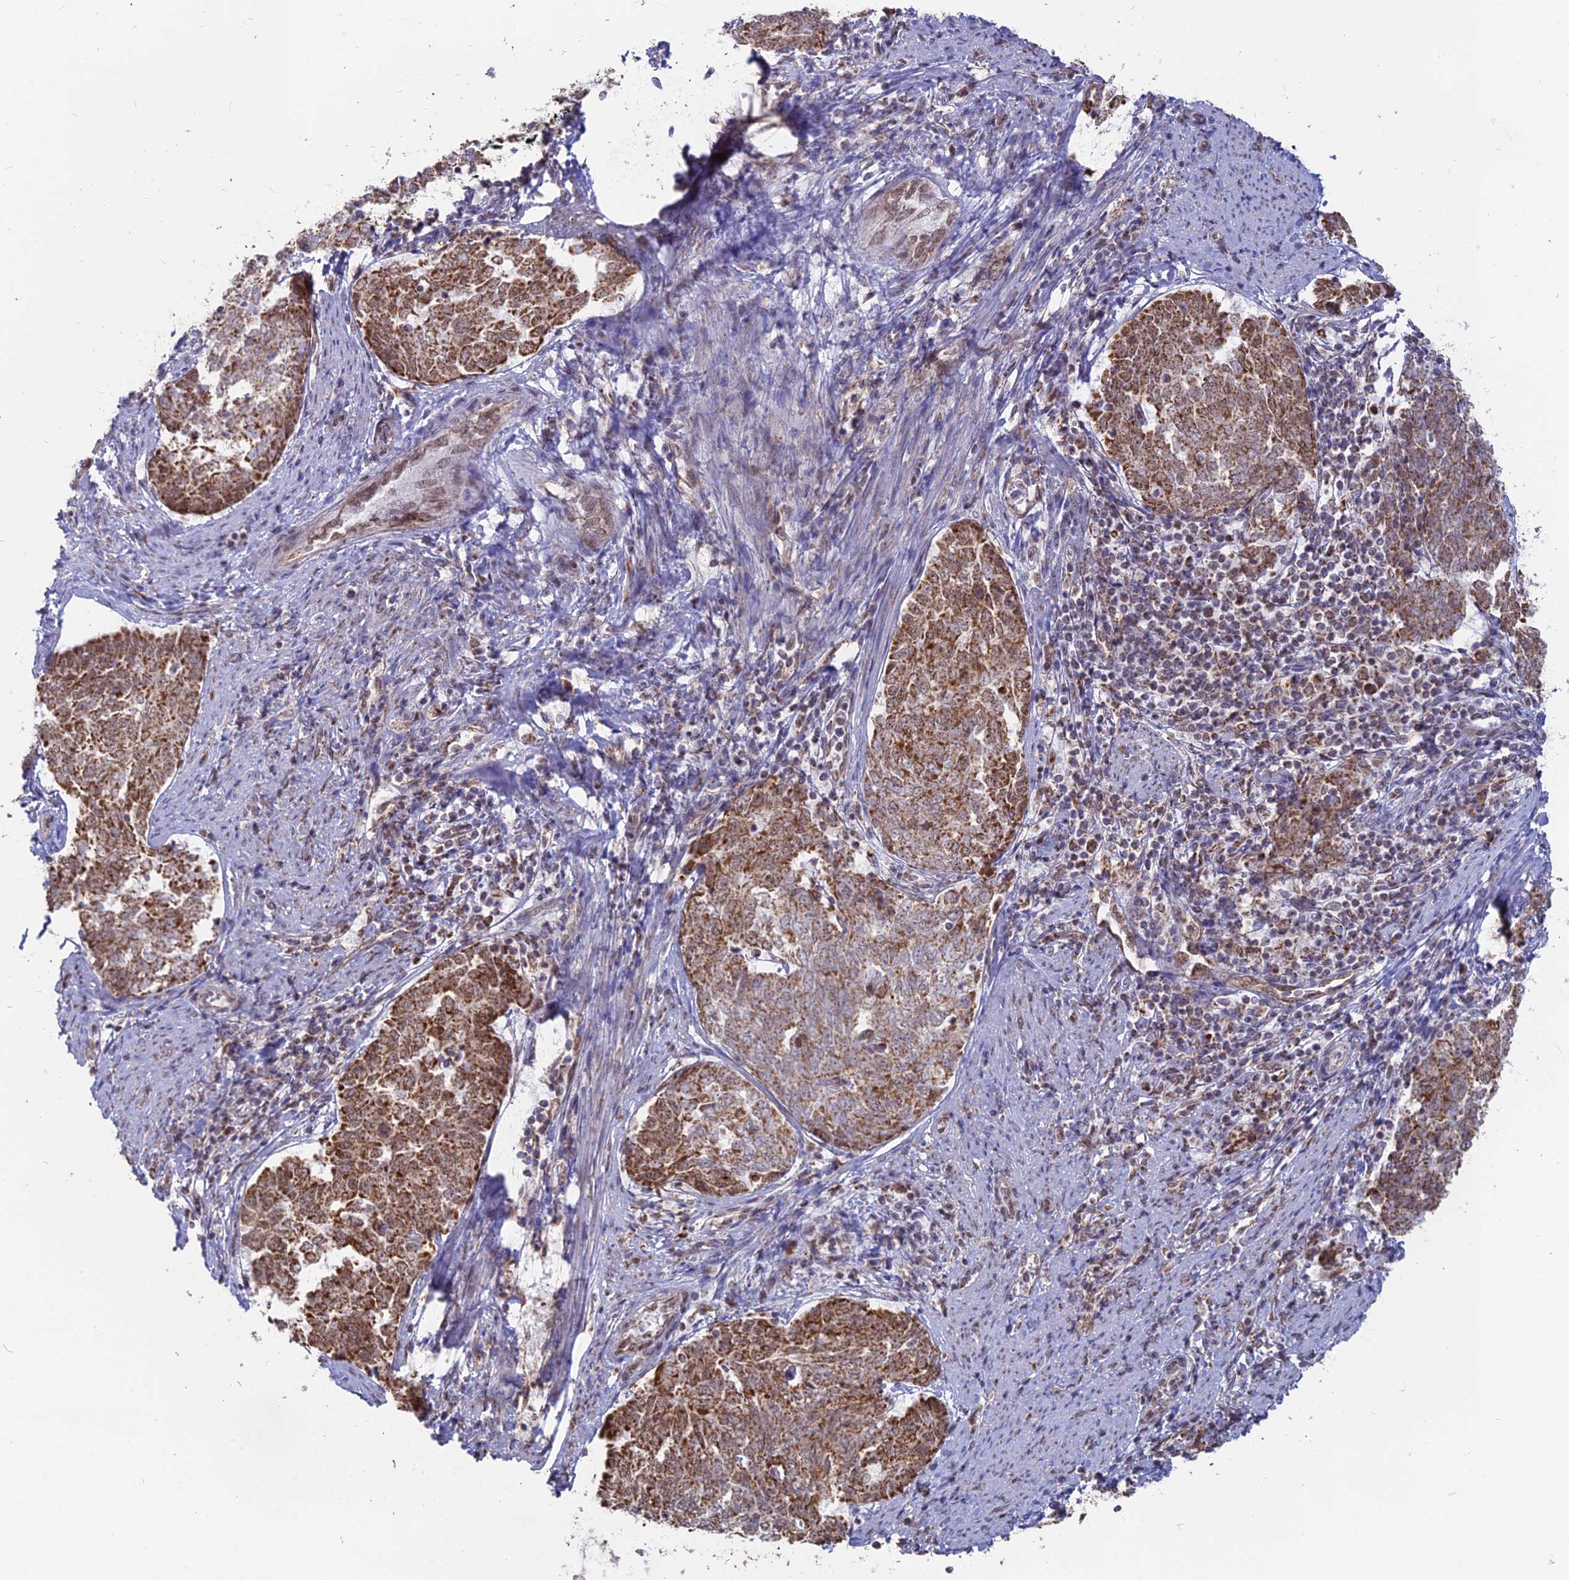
{"staining": {"intensity": "moderate", "quantity": ">75%", "location": "cytoplasmic/membranous"}, "tissue": "endometrial cancer", "cell_type": "Tumor cells", "image_type": "cancer", "snomed": [{"axis": "morphology", "description": "Adenocarcinoma, NOS"}, {"axis": "topography", "description": "Endometrium"}], "caption": "A photomicrograph showing moderate cytoplasmic/membranous expression in approximately >75% of tumor cells in endometrial cancer (adenocarcinoma), as visualized by brown immunohistochemical staining.", "gene": "ARHGAP40", "patient": {"sex": "female", "age": 80}}